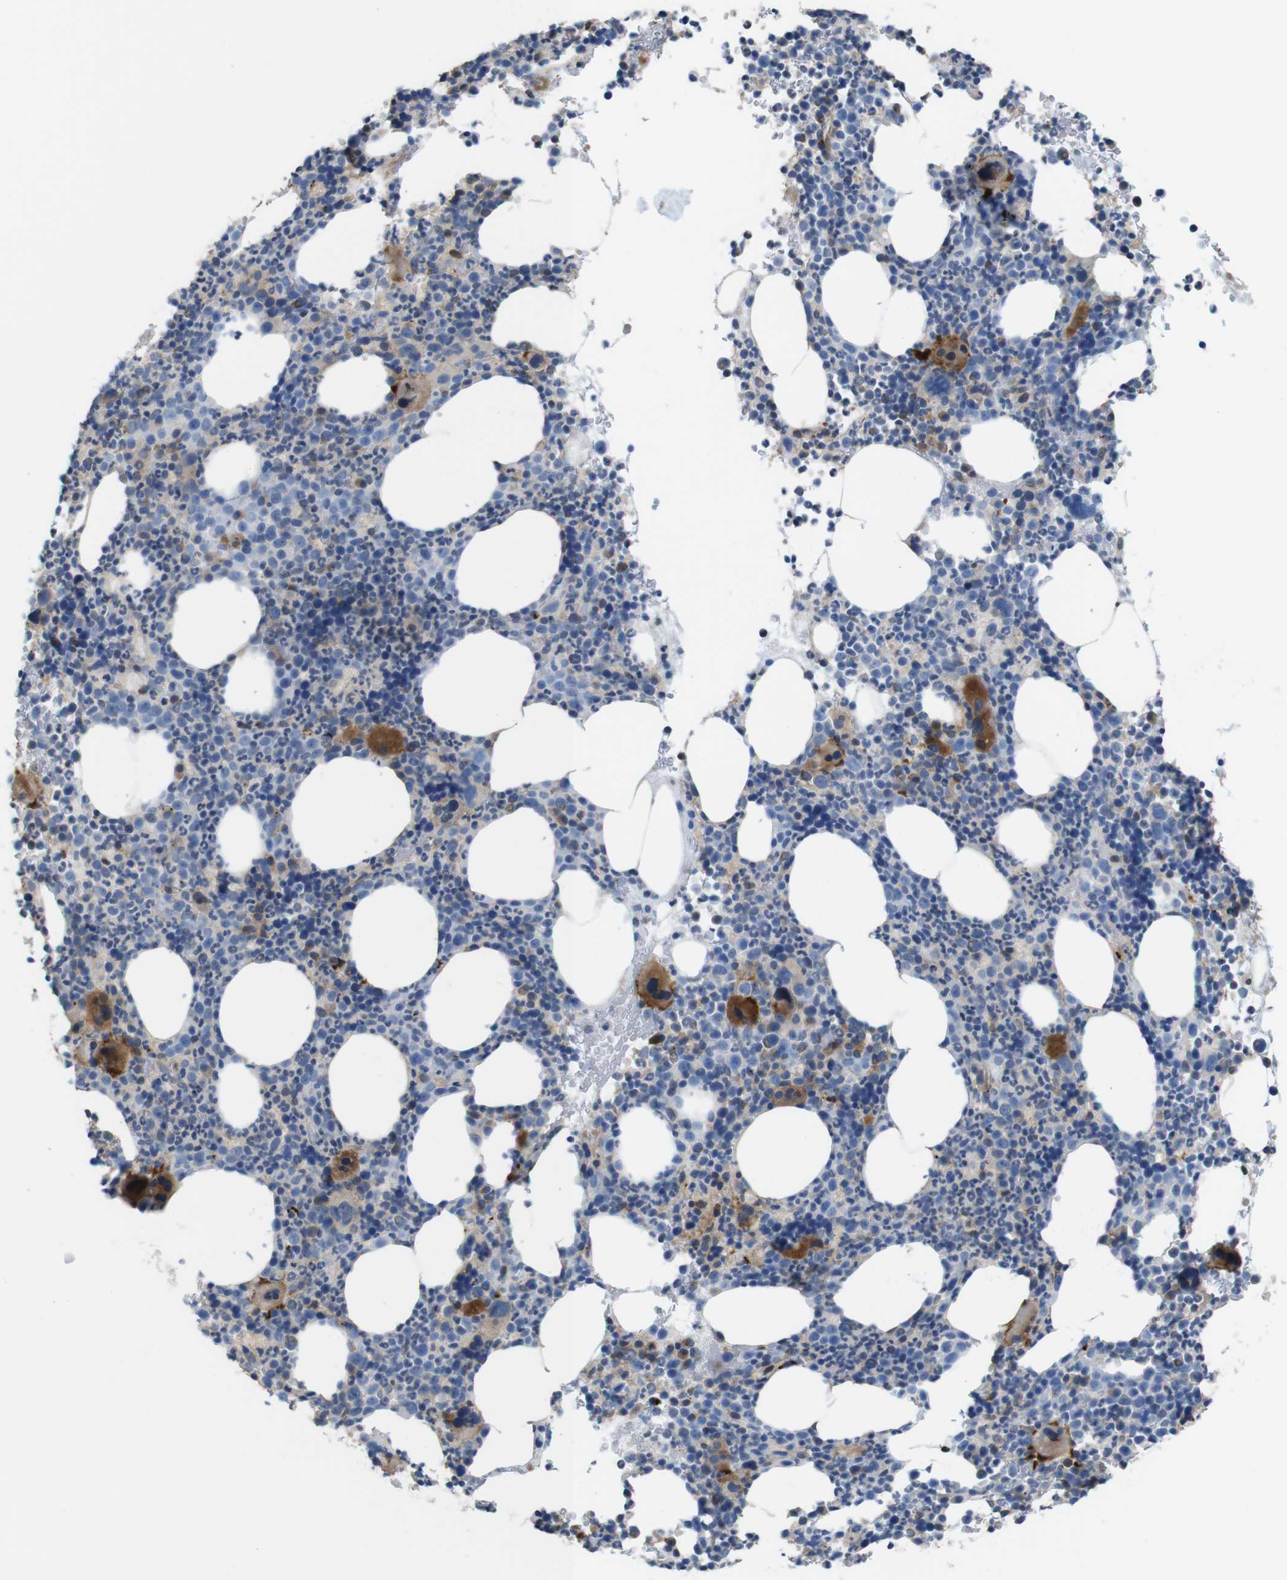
{"staining": {"intensity": "moderate", "quantity": "<25%", "location": "cytoplasmic/membranous"}, "tissue": "bone marrow", "cell_type": "Hematopoietic cells", "image_type": "normal", "snomed": [{"axis": "morphology", "description": "Normal tissue, NOS"}, {"axis": "morphology", "description": "Inflammation, NOS"}, {"axis": "topography", "description": "Bone marrow"}], "caption": "Unremarkable bone marrow demonstrates moderate cytoplasmic/membranous staining in approximately <25% of hematopoietic cells, visualized by immunohistochemistry.", "gene": "PCOLCE2", "patient": {"sex": "male", "age": 73}}